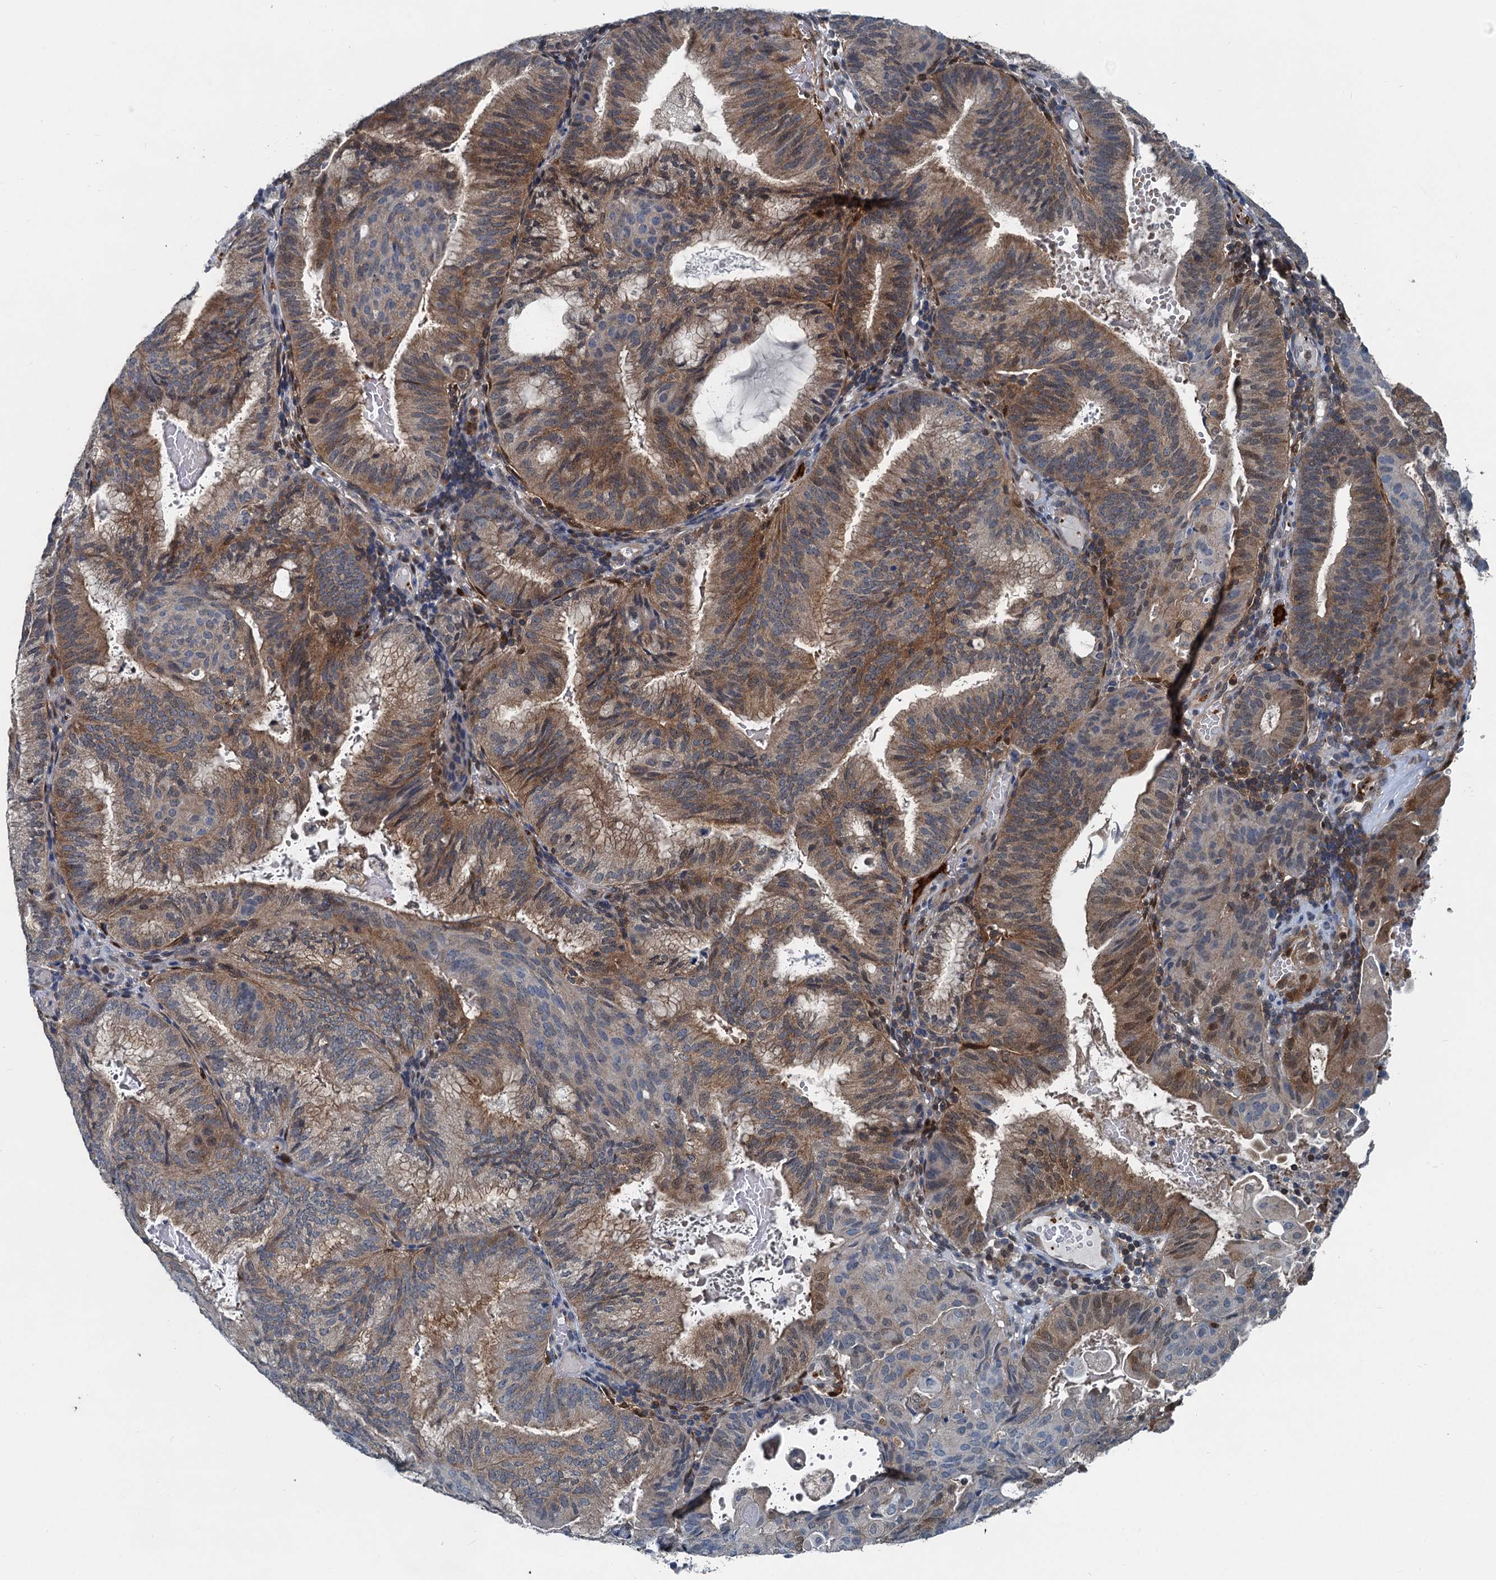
{"staining": {"intensity": "moderate", "quantity": "25%-75%", "location": "cytoplasmic/membranous"}, "tissue": "endometrial cancer", "cell_type": "Tumor cells", "image_type": "cancer", "snomed": [{"axis": "morphology", "description": "Adenocarcinoma, NOS"}, {"axis": "topography", "description": "Endometrium"}], "caption": "Moderate cytoplasmic/membranous staining is seen in about 25%-75% of tumor cells in endometrial adenocarcinoma. (Brightfield microscopy of DAB IHC at high magnification).", "gene": "GCLM", "patient": {"sex": "female", "age": 49}}